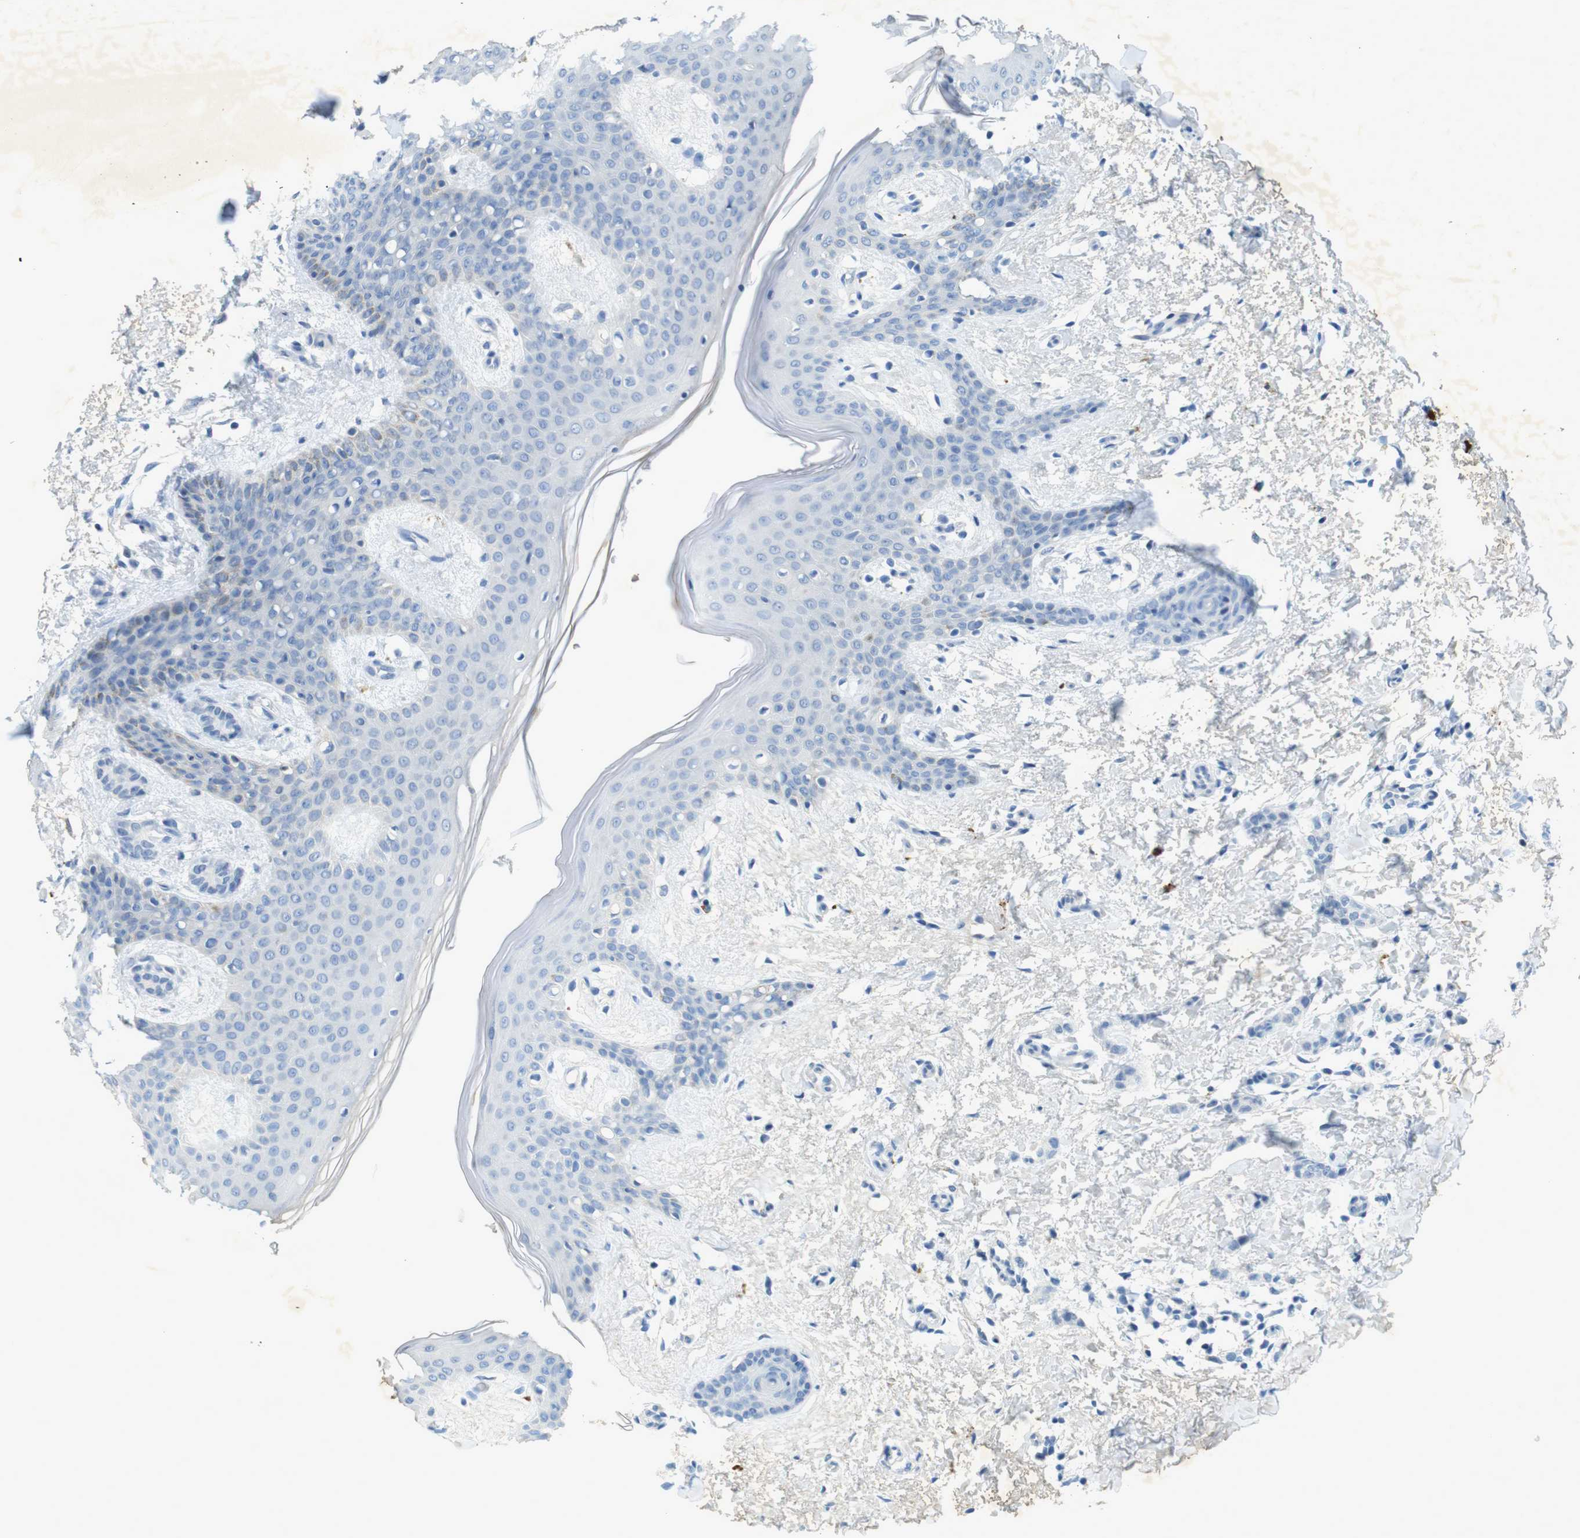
{"staining": {"intensity": "negative", "quantity": "none", "location": "none"}, "tissue": "breast cancer", "cell_type": "Tumor cells", "image_type": "cancer", "snomed": [{"axis": "morphology", "description": "Lobular carcinoma"}, {"axis": "topography", "description": "Skin"}, {"axis": "topography", "description": "Breast"}], "caption": "High power microscopy image of an immunohistochemistry photomicrograph of breast lobular carcinoma, revealing no significant expression in tumor cells.", "gene": "CD320", "patient": {"sex": "female", "age": 46}}